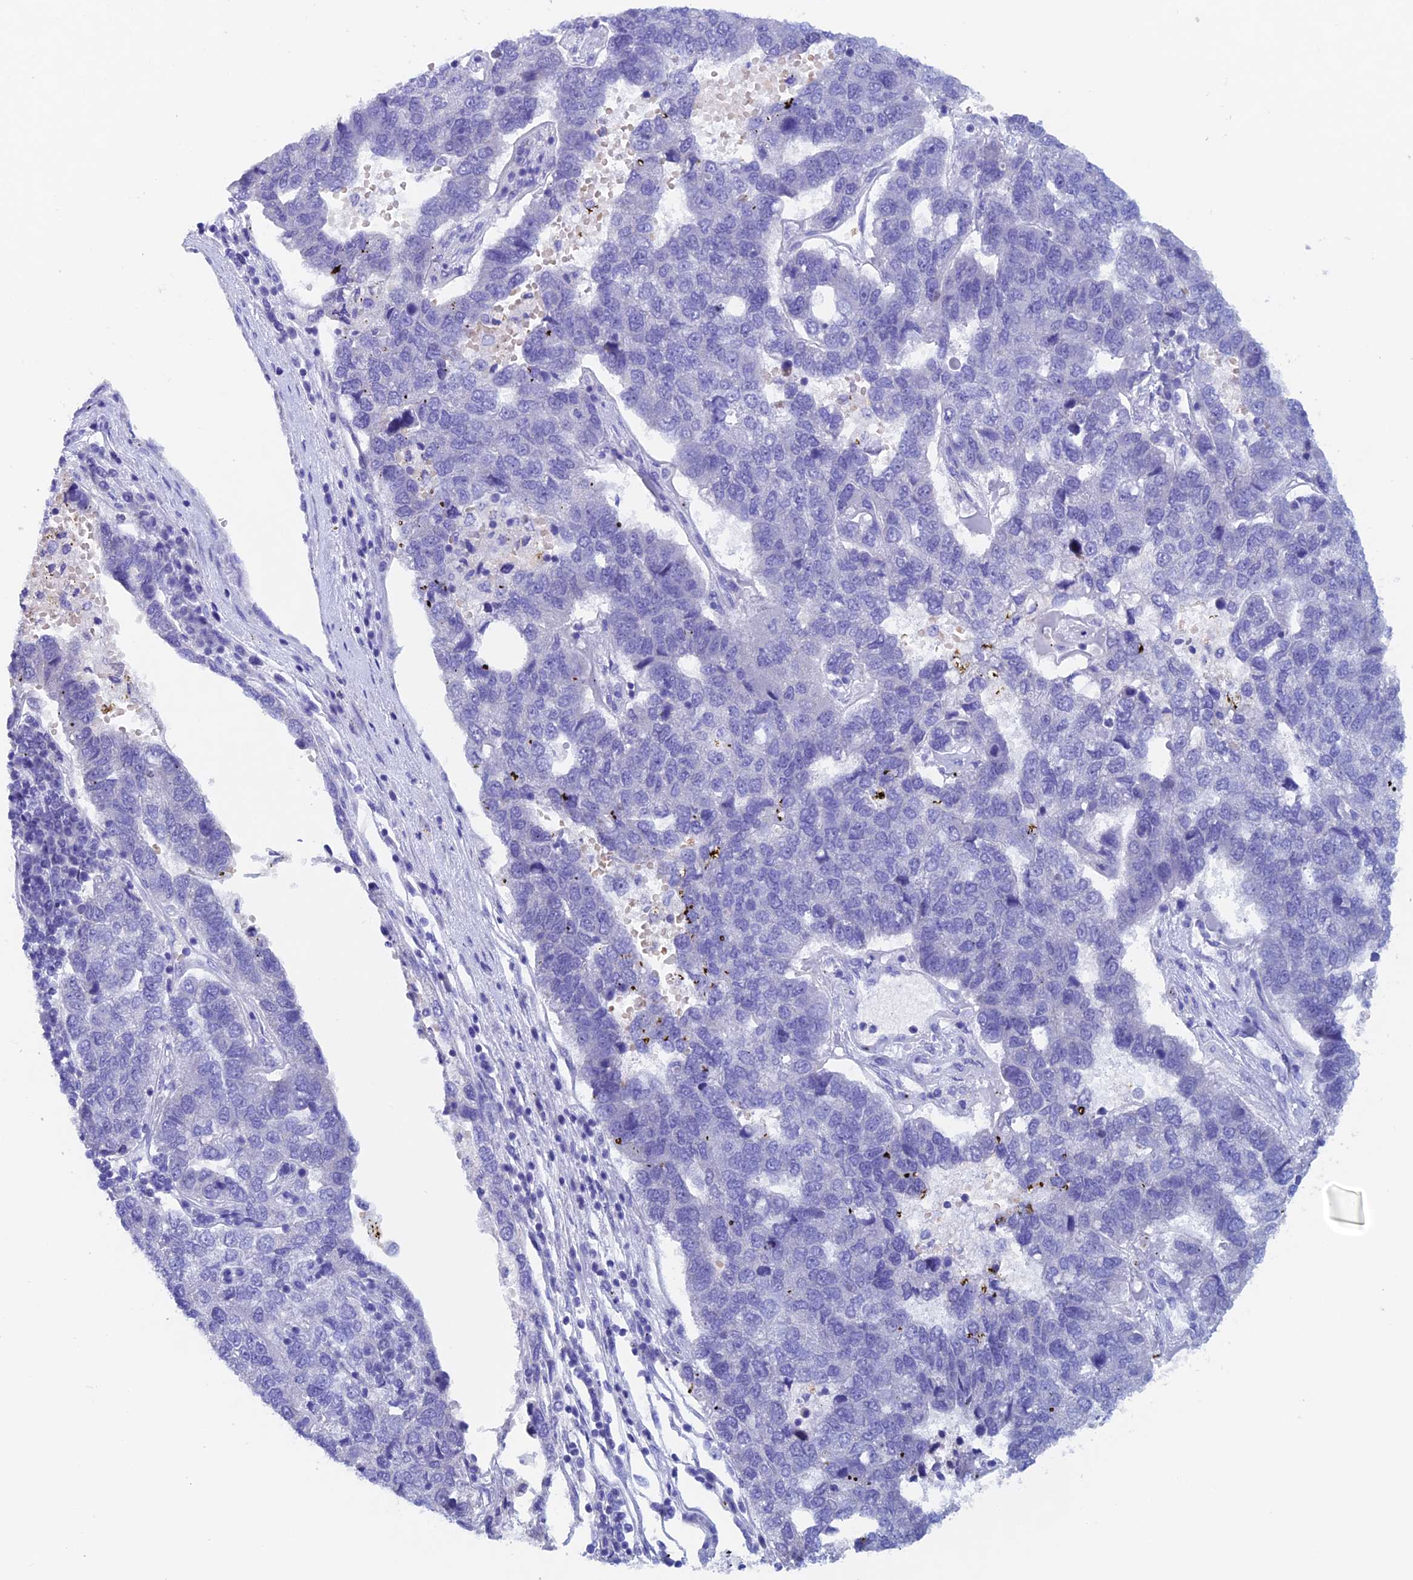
{"staining": {"intensity": "negative", "quantity": "none", "location": "none"}, "tissue": "pancreatic cancer", "cell_type": "Tumor cells", "image_type": "cancer", "snomed": [{"axis": "morphology", "description": "Adenocarcinoma, NOS"}, {"axis": "topography", "description": "Pancreas"}], "caption": "Tumor cells show no significant expression in pancreatic adenocarcinoma.", "gene": "PSMC3IP", "patient": {"sex": "female", "age": 61}}